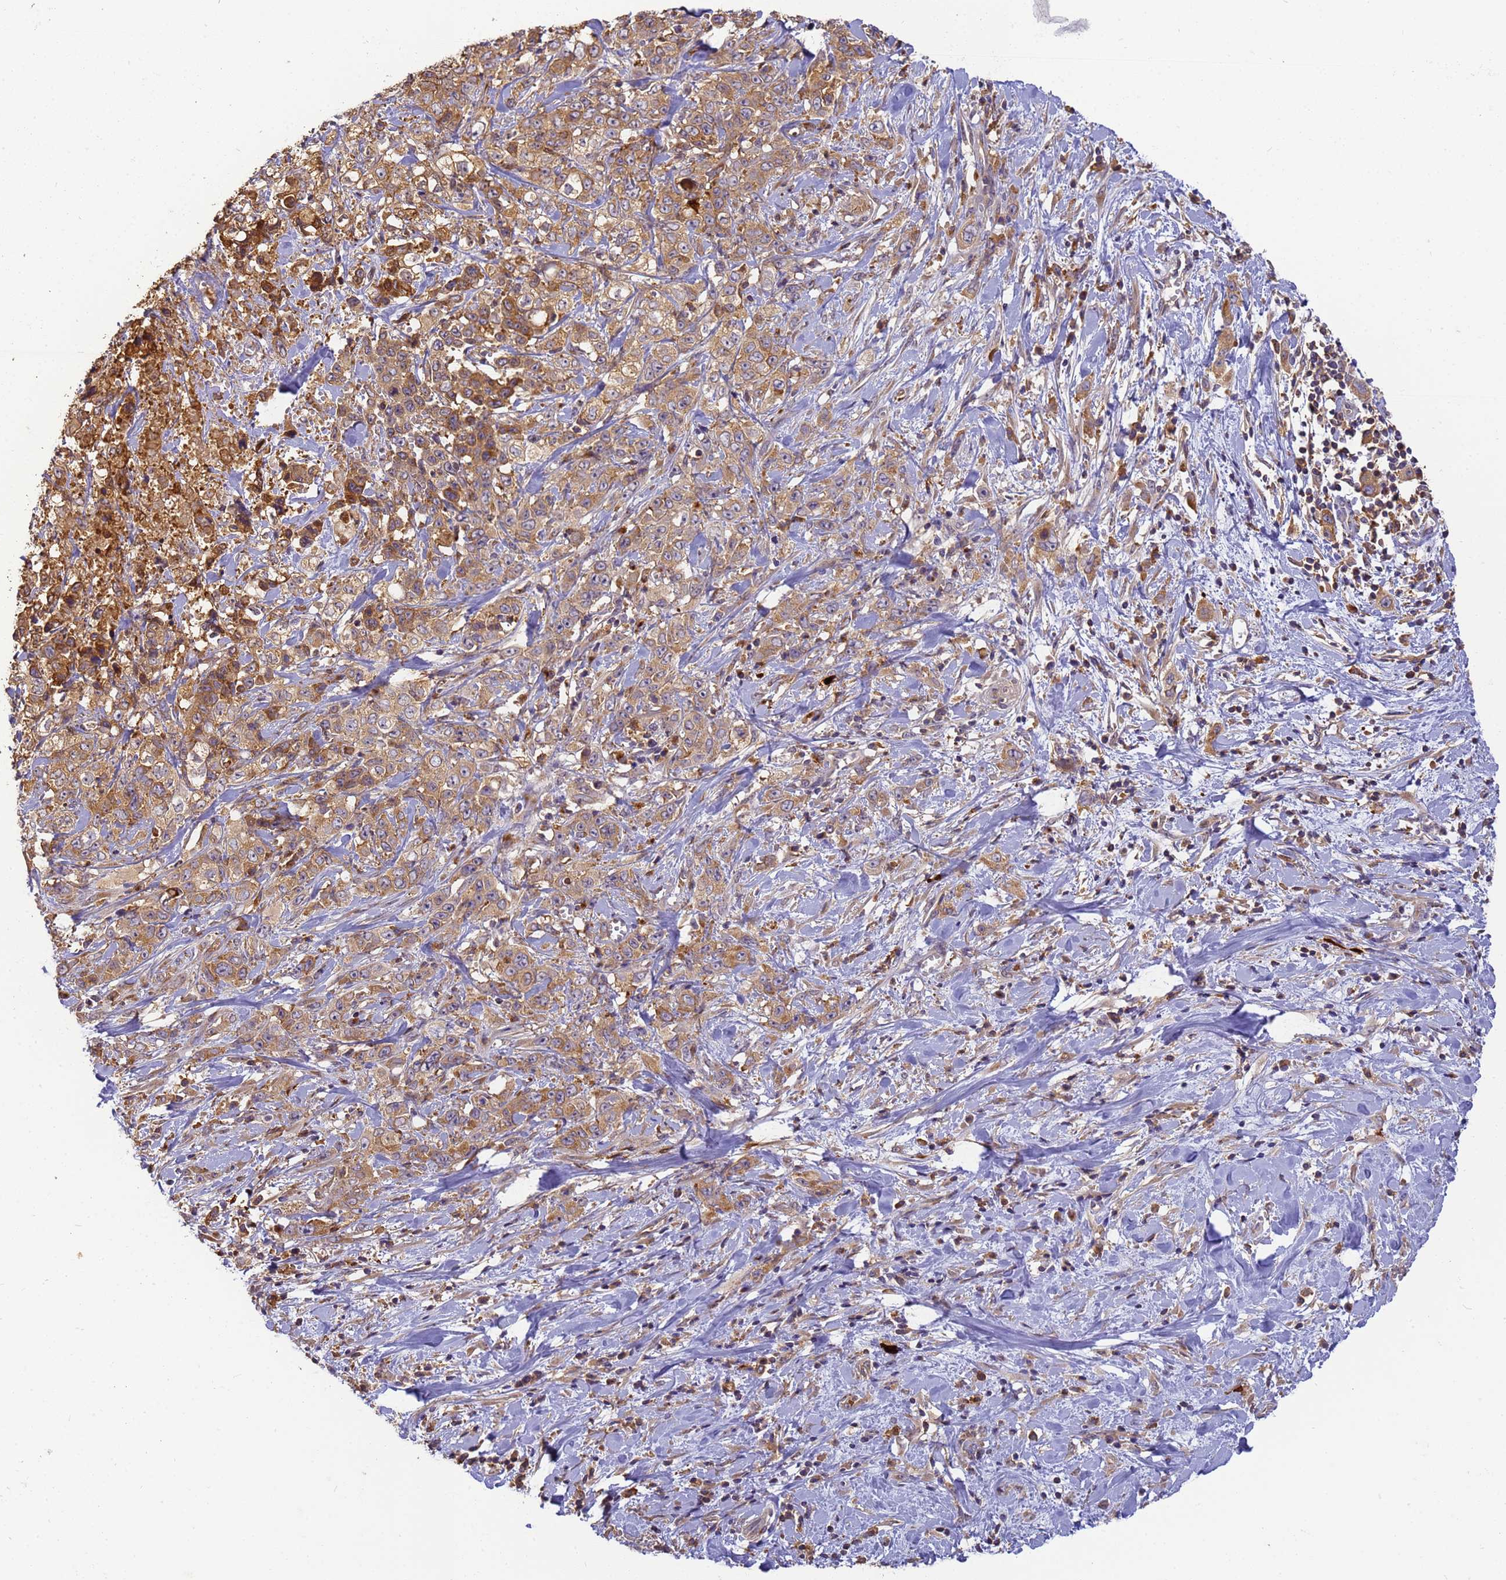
{"staining": {"intensity": "moderate", "quantity": ">75%", "location": "cytoplasmic/membranous"}, "tissue": "stomach cancer", "cell_type": "Tumor cells", "image_type": "cancer", "snomed": [{"axis": "morphology", "description": "Adenocarcinoma, NOS"}, {"axis": "topography", "description": "Stomach, upper"}], "caption": "A photomicrograph showing moderate cytoplasmic/membranous positivity in about >75% of tumor cells in stomach cancer, as visualized by brown immunohistochemical staining.", "gene": "M6PR", "patient": {"sex": "male", "age": 62}}